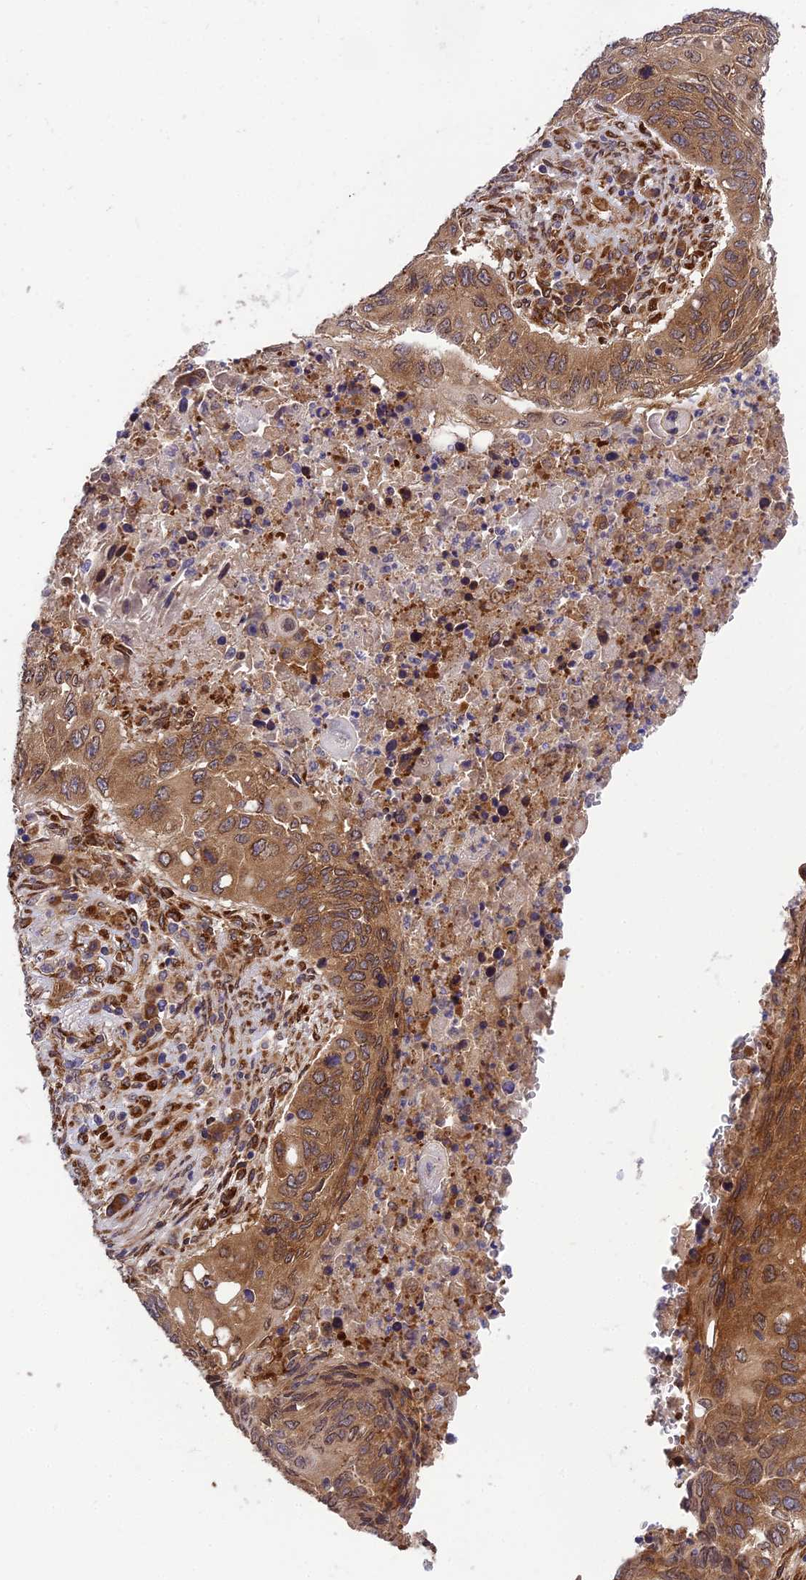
{"staining": {"intensity": "strong", "quantity": ">75%", "location": "cytoplasmic/membranous"}, "tissue": "lung cancer", "cell_type": "Tumor cells", "image_type": "cancer", "snomed": [{"axis": "morphology", "description": "Squamous cell carcinoma, NOS"}, {"axis": "topography", "description": "Lung"}], "caption": "The photomicrograph reveals immunohistochemical staining of lung cancer (squamous cell carcinoma). There is strong cytoplasmic/membranous positivity is identified in approximately >75% of tumor cells.", "gene": "DHCR7", "patient": {"sex": "female", "age": 63}}